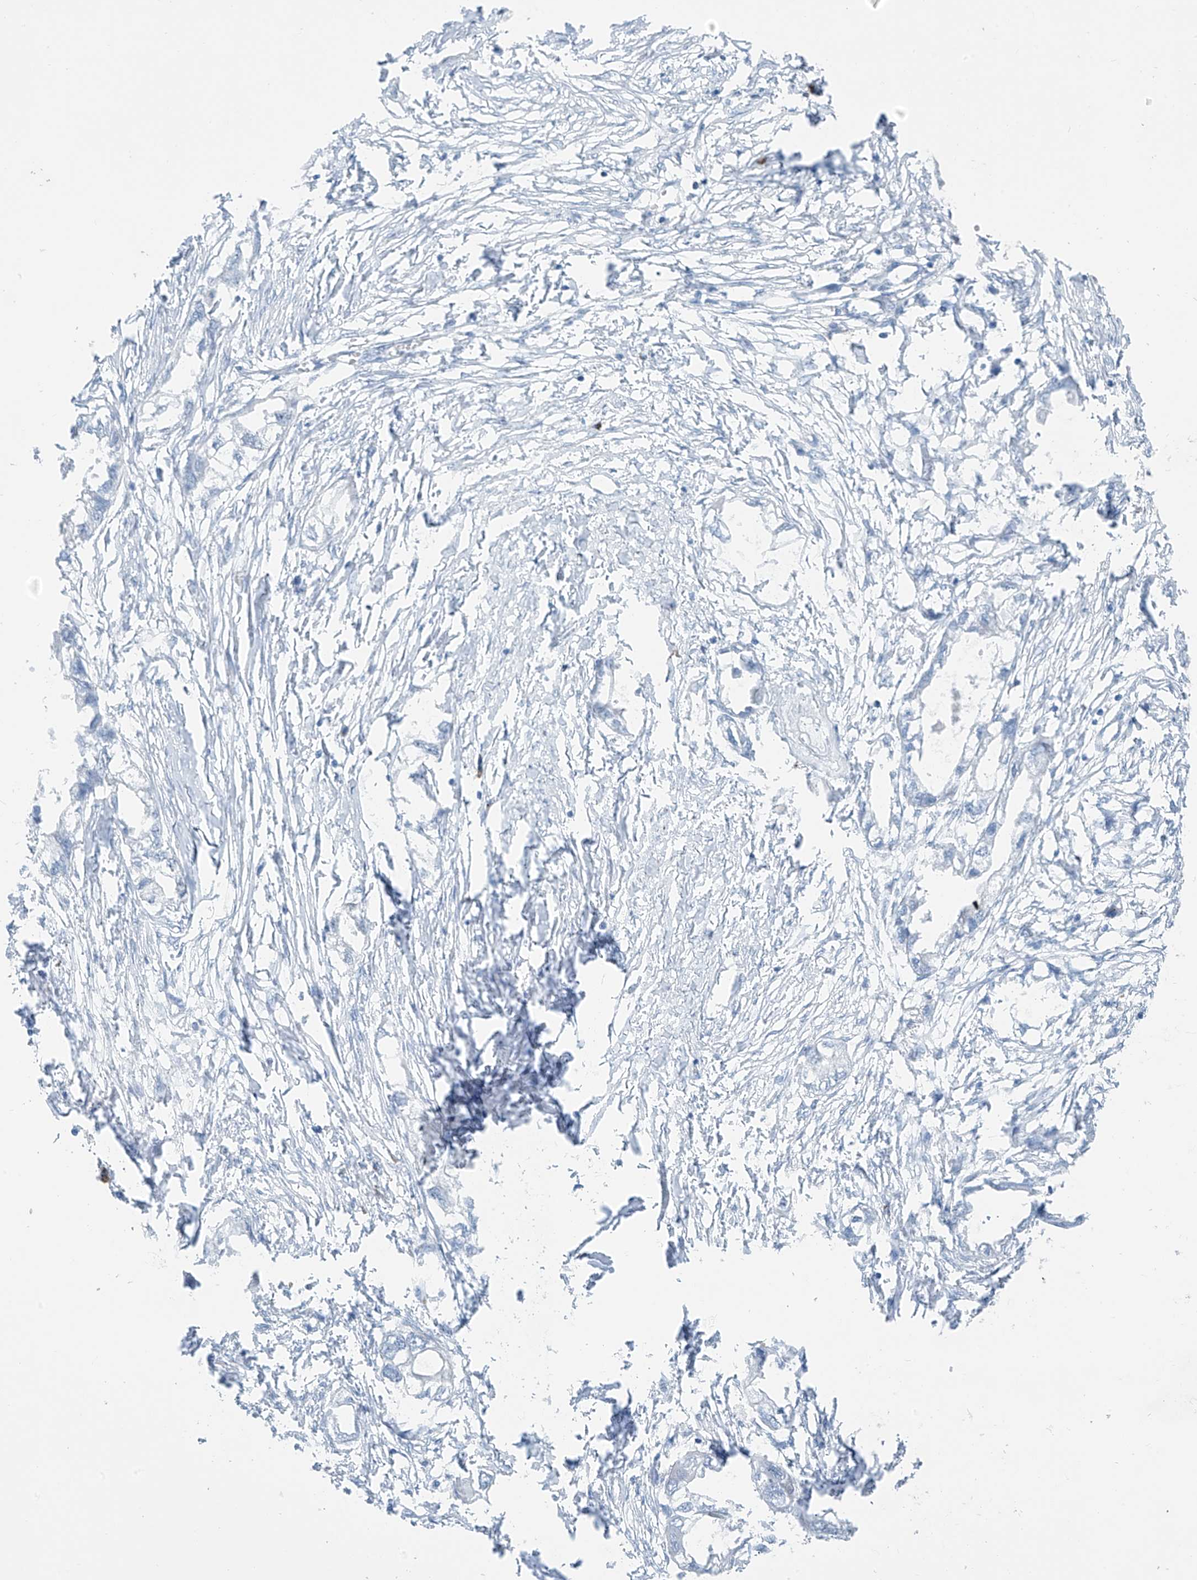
{"staining": {"intensity": "negative", "quantity": "none", "location": "none"}, "tissue": "endometrial cancer", "cell_type": "Tumor cells", "image_type": "cancer", "snomed": [{"axis": "morphology", "description": "Adenocarcinoma, NOS"}, {"axis": "morphology", "description": "Adenocarcinoma, metastatic, NOS"}, {"axis": "topography", "description": "Adipose tissue"}, {"axis": "topography", "description": "Endometrium"}], "caption": "Tumor cells are negative for brown protein staining in endometrial cancer.", "gene": "ZNF793", "patient": {"sex": "female", "age": 67}}